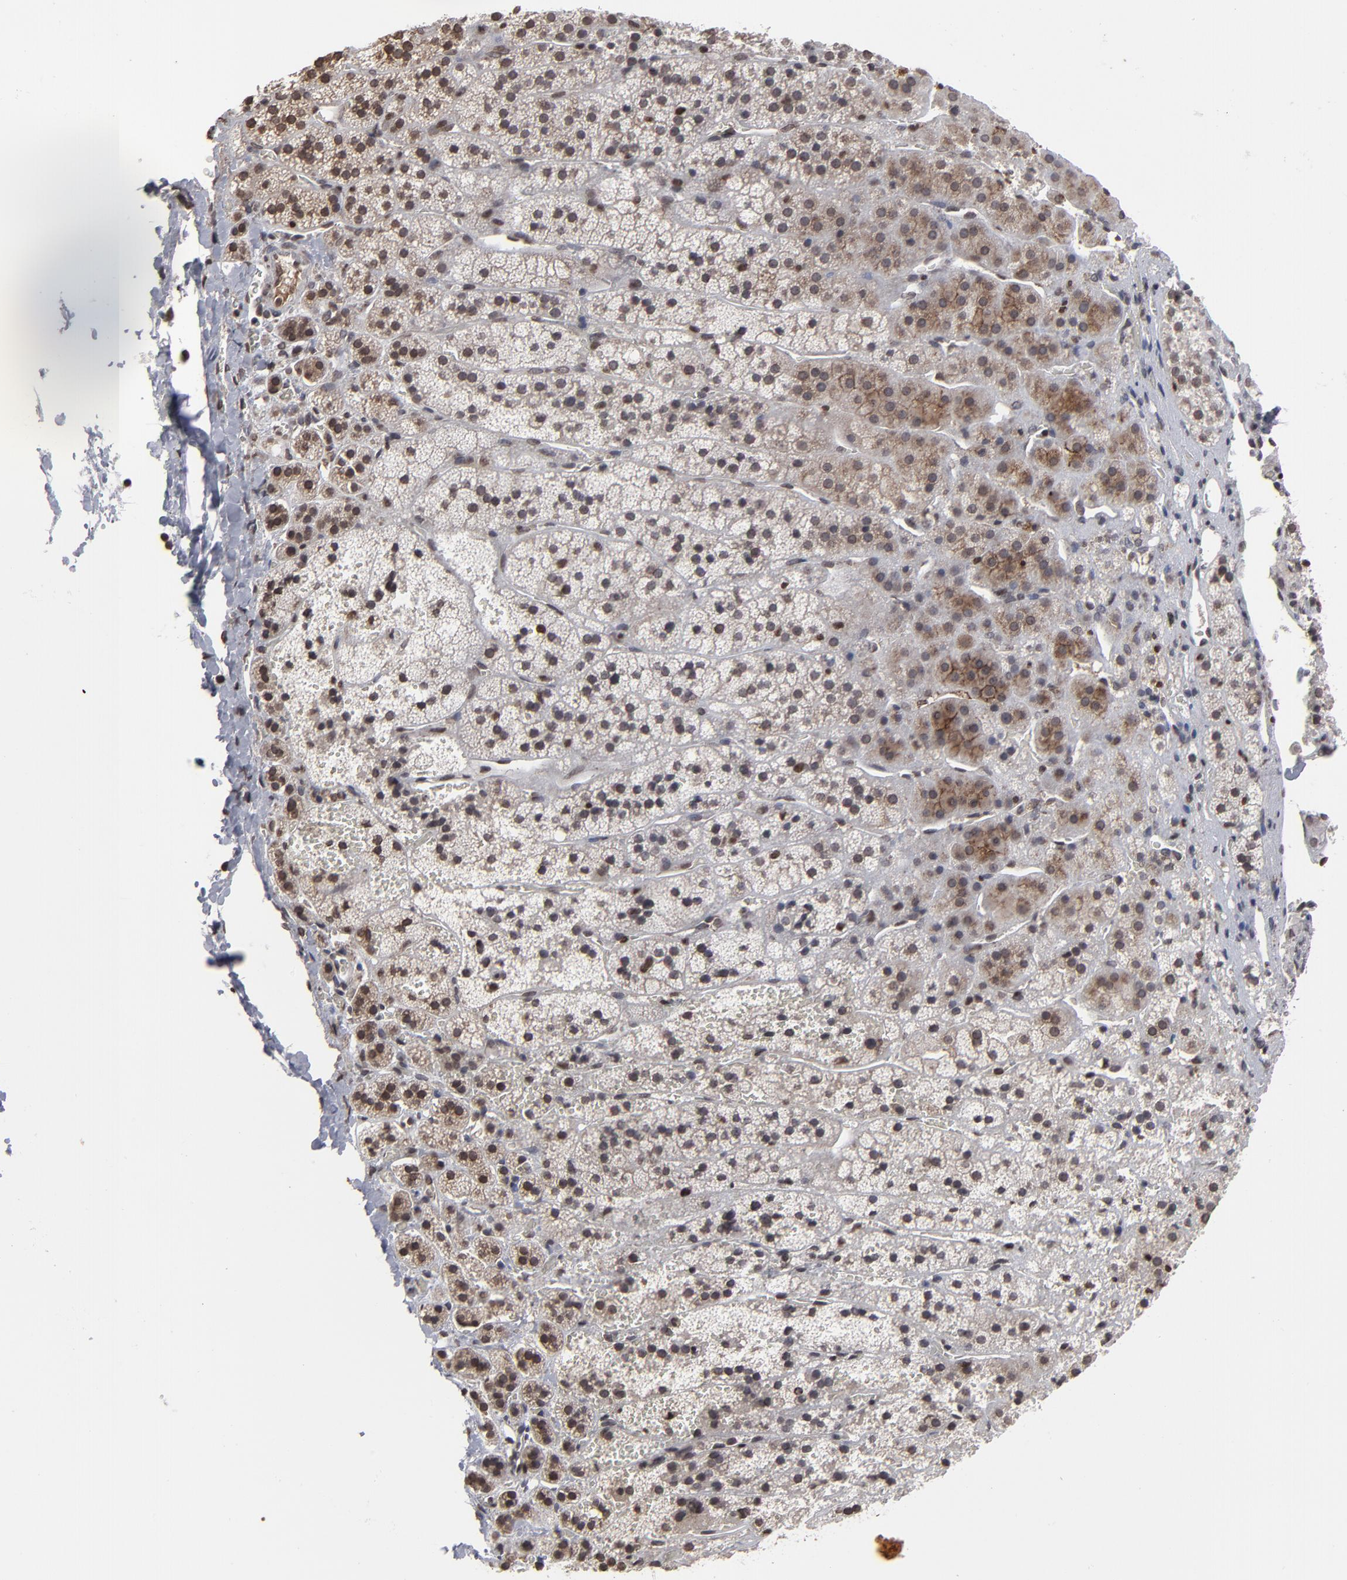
{"staining": {"intensity": "moderate", "quantity": "25%-75%", "location": "cytoplasmic/membranous,nuclear"}, "tissue": "adrenal gland", "cell_type": "Glandular cells", "image_type": "normal", "snomed": [{"axis": "morphology", "description": "Normal tissue, NOS"}, {"axis": "topography", "description": "Adrenal gland"}], "caption": "There is medium levels of moderate cytoplasmic/membranous,nuclear expression in glandular cells of benign adrenal gland, as demonstrated by immunohistochemical staining (brown color).", "gene": "BAZ1A", "patient": {"sex": "female", "age": 44}}